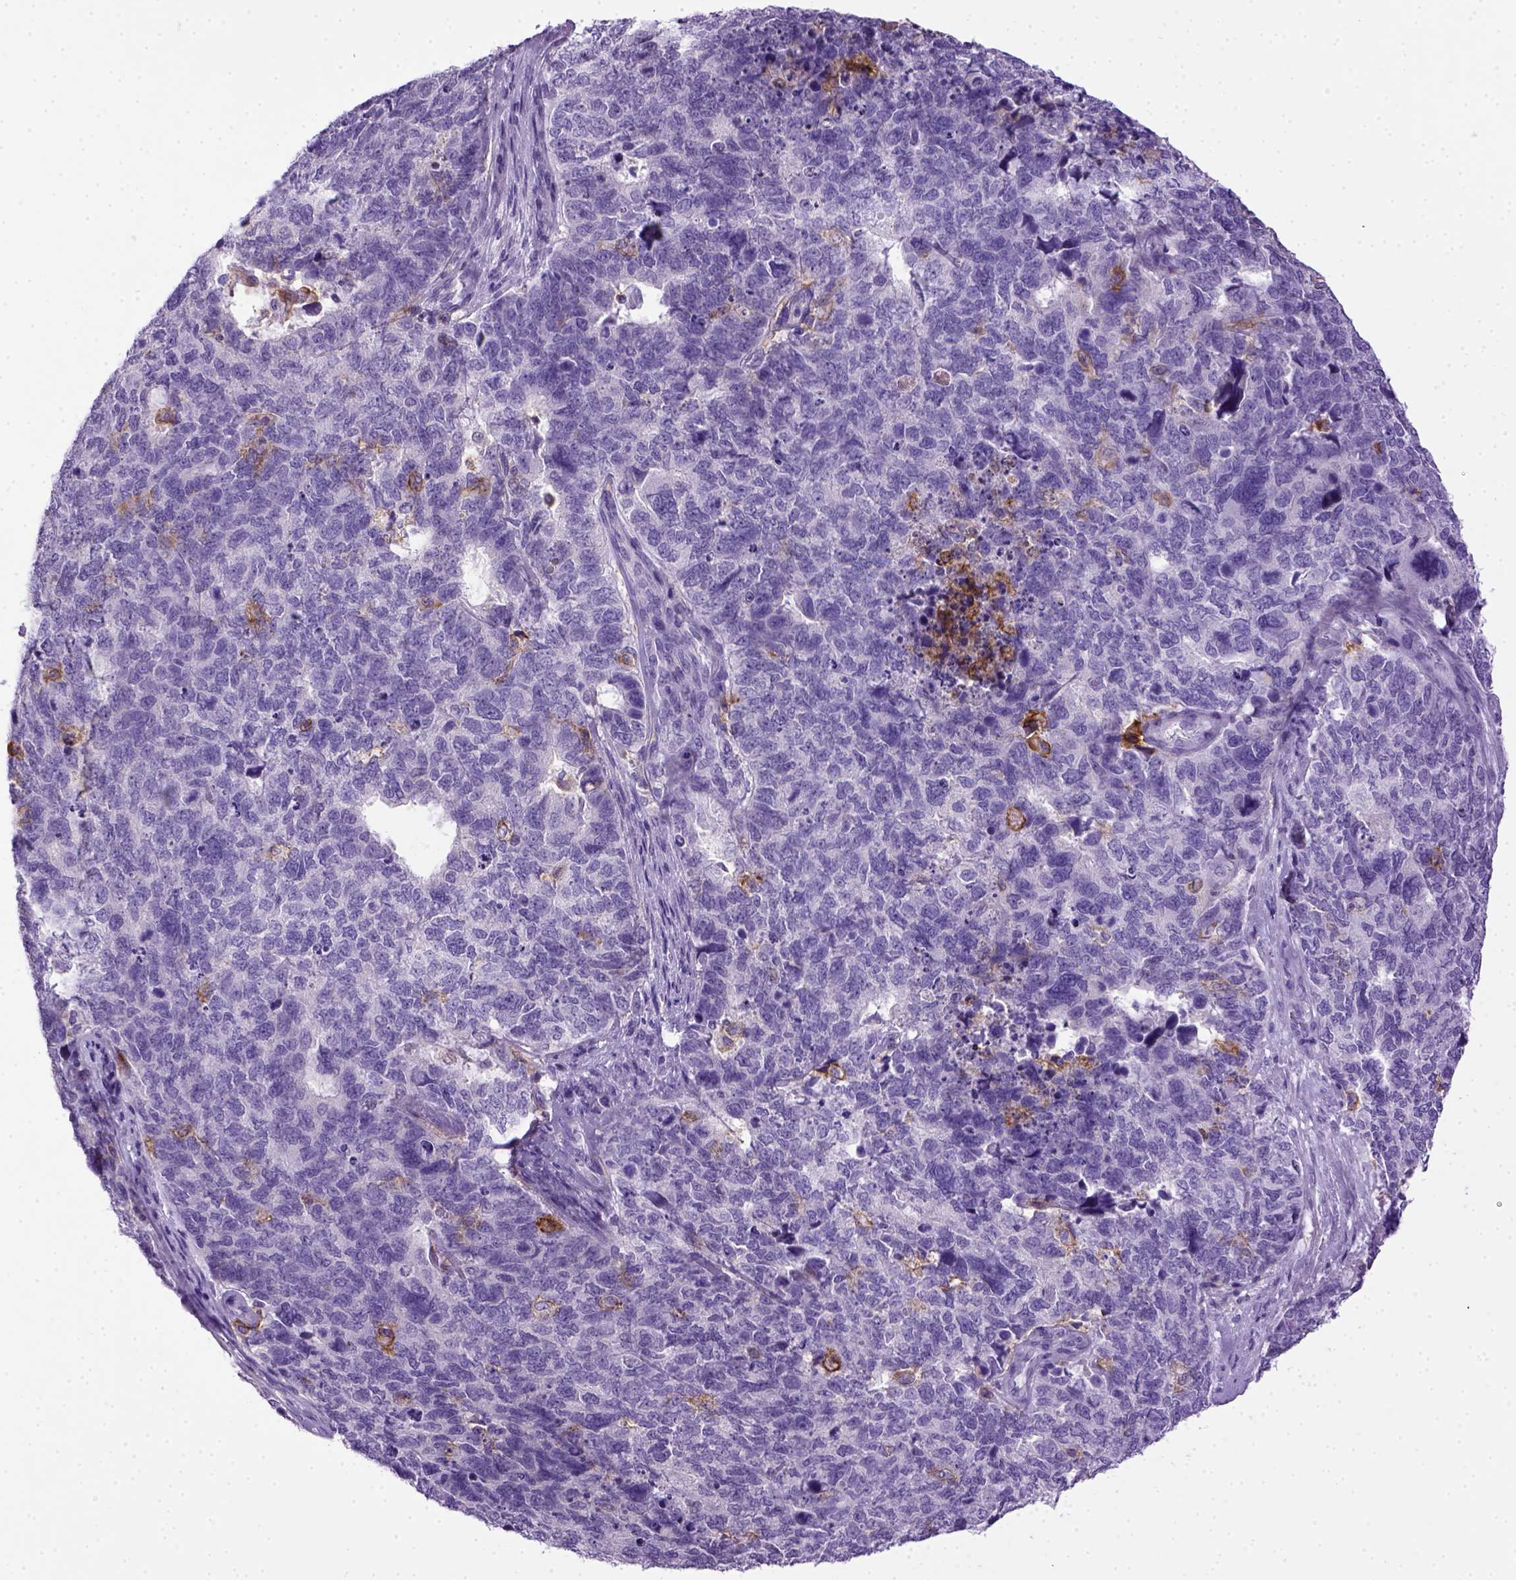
{"staining": {"intensity": "negative", "quantity": "none", "location": "none"}, "tissue": "cervical cancer", "cell_type": "Tumor cells", "image_type": "cancer", "snomed": [{"axis": "morphology", "description": "Squamous cell carcinoma, NOS"}, {"axis": "topography", "description": "Cervix"}], "caption": "Immunohistochemical staining of cervical squamous cell carcinoma shows no significant staining in tumor cells. (DAB (3,3'-diaminobenzidine) immunohistochemistry (IHC) with hematoxylin counter stain).", "gene": "ITGAX", "patient": {"sex": "female", "age": 63}}